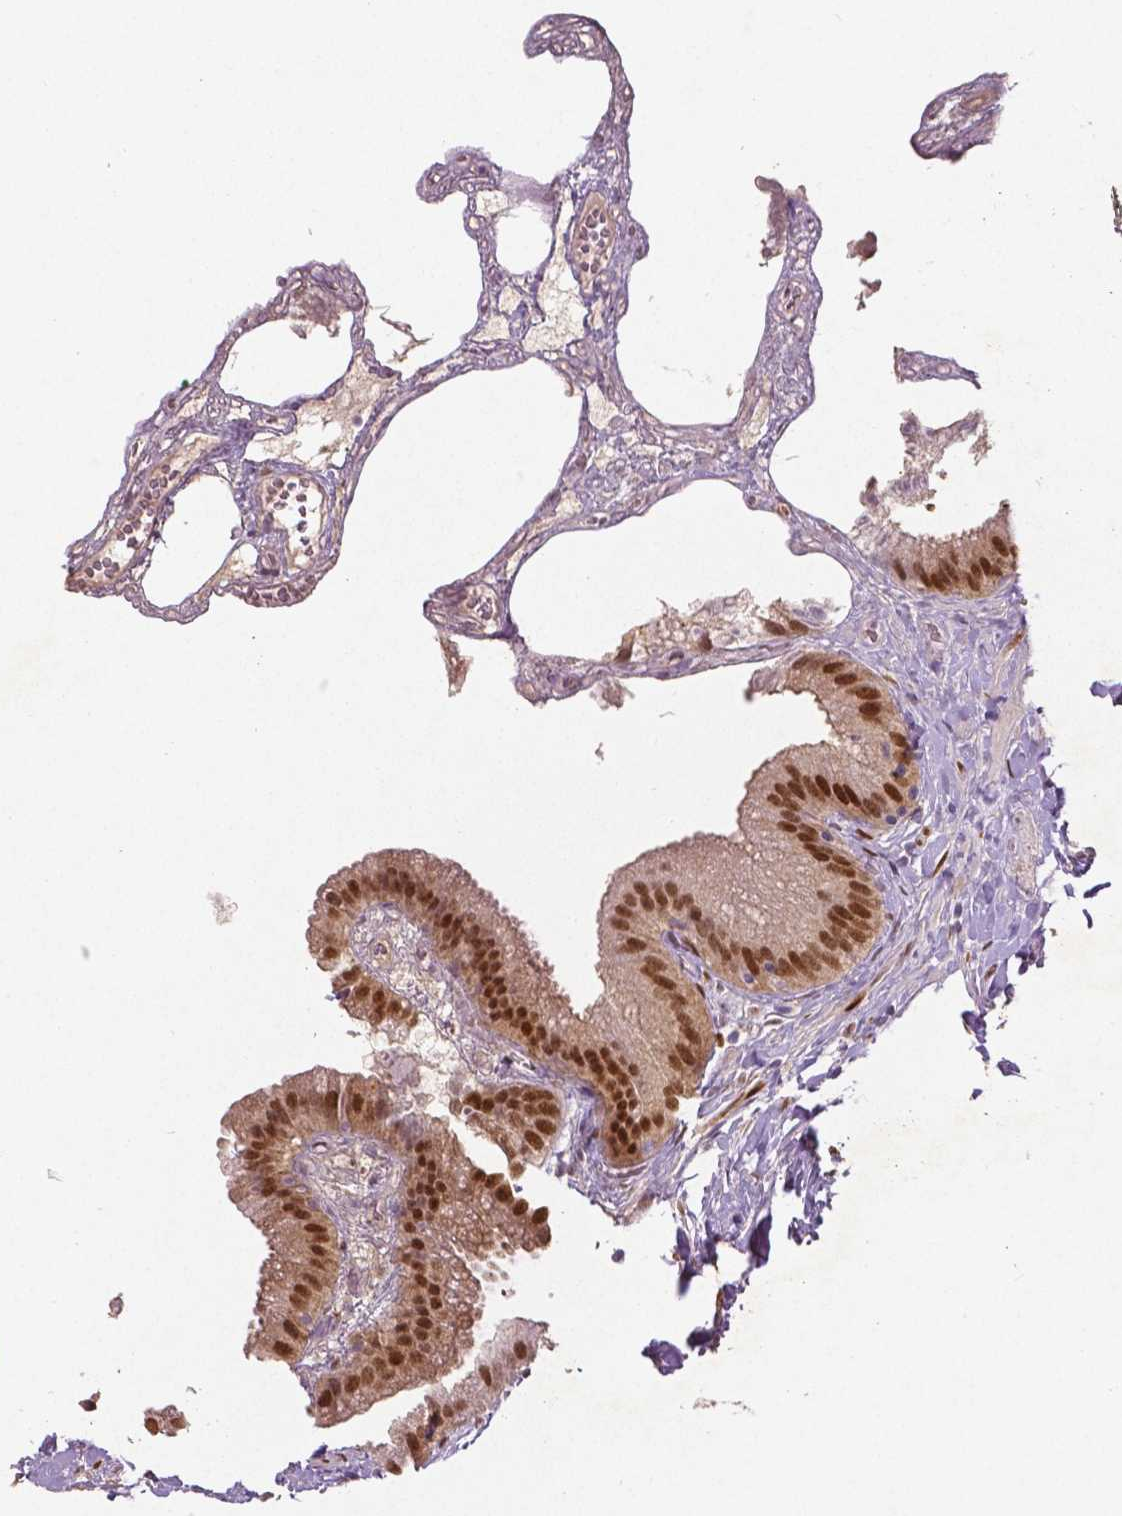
{"staining": {"intensity": "moderate", "quantity": ">75%", "location": "cytoplasmic/membranous,nuclear"}, "tissue": "gallbladder", "cell_type": "Glandular cells", "image_type": "normal", "snomed": [{"axis": "morphology", "description": "Normal tissue, NOS"}, {"axis": "topography", "description": "Gallbladder"}], "caption": "An immunohistochemistry image of benign tissue is shown. Protein staining in brown highlights moderate cytoplasmic/membranous,nuclear positivity in gallbladder within glandular cells.", "gene": "WWTR1", "patient": {"sex": "female", "age": 63}}